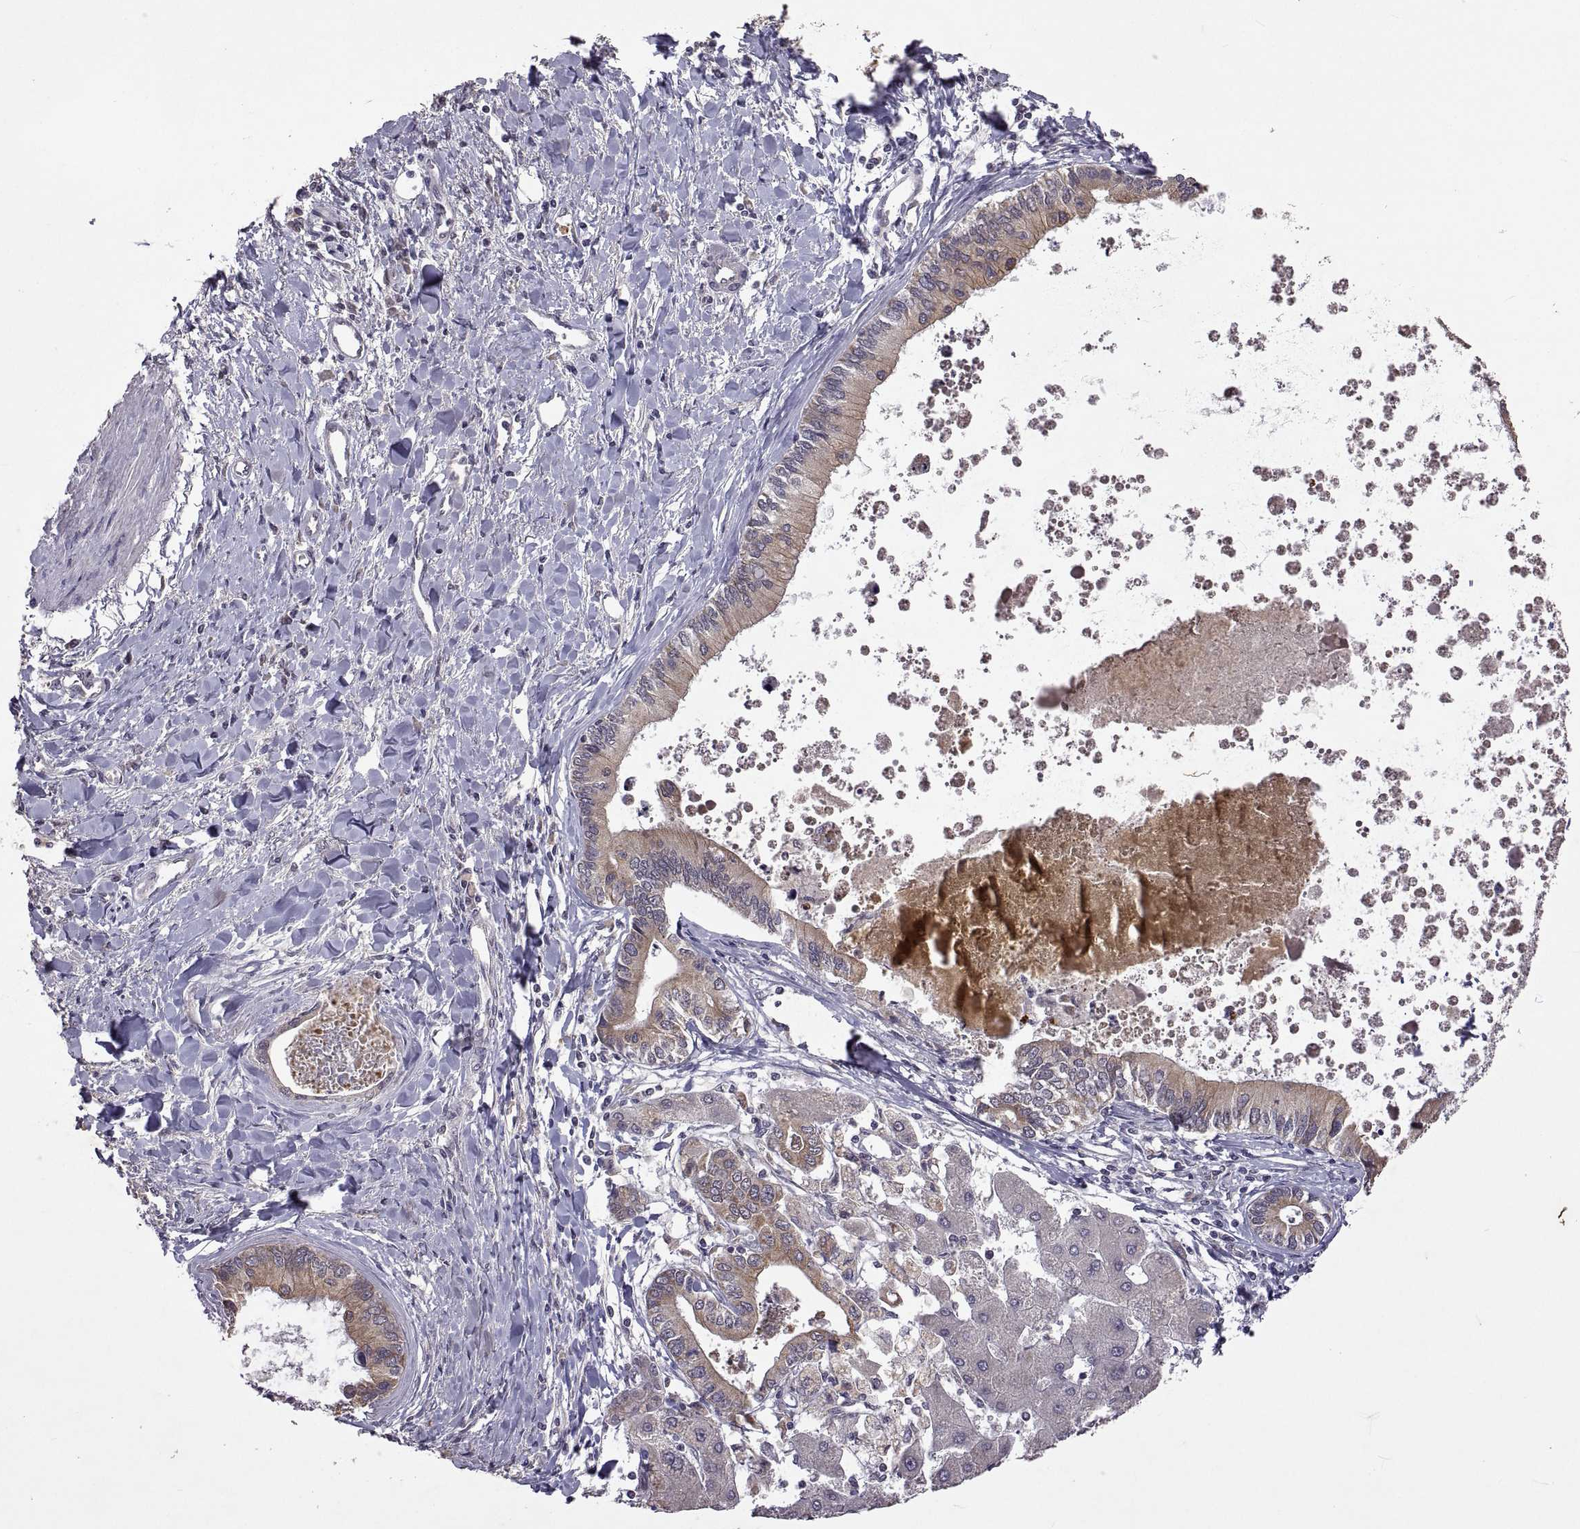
{"staining": {"intensity": "moderate", "quantity": "25%-75%", "location": "cytoplasmic/membranous"}, "tissue": "liver cancer", "cell_type": "Tumor cells", "image_type": "cancer", "snomed": [{"axis": "morphology", "description": "Cholangiocarcinoma"}, {"axis": "topography", "description": "Liver"}], "caption": "The histopathology image shows immunohistochemical staining of cholangiocarcinoma (liver). There is moderate cytoplasmic/membranous expression is seen in approximately 25%-75% of tumor cells.", "gene": "LAMA1", "patient": {"sex": "male", "age": 66}}